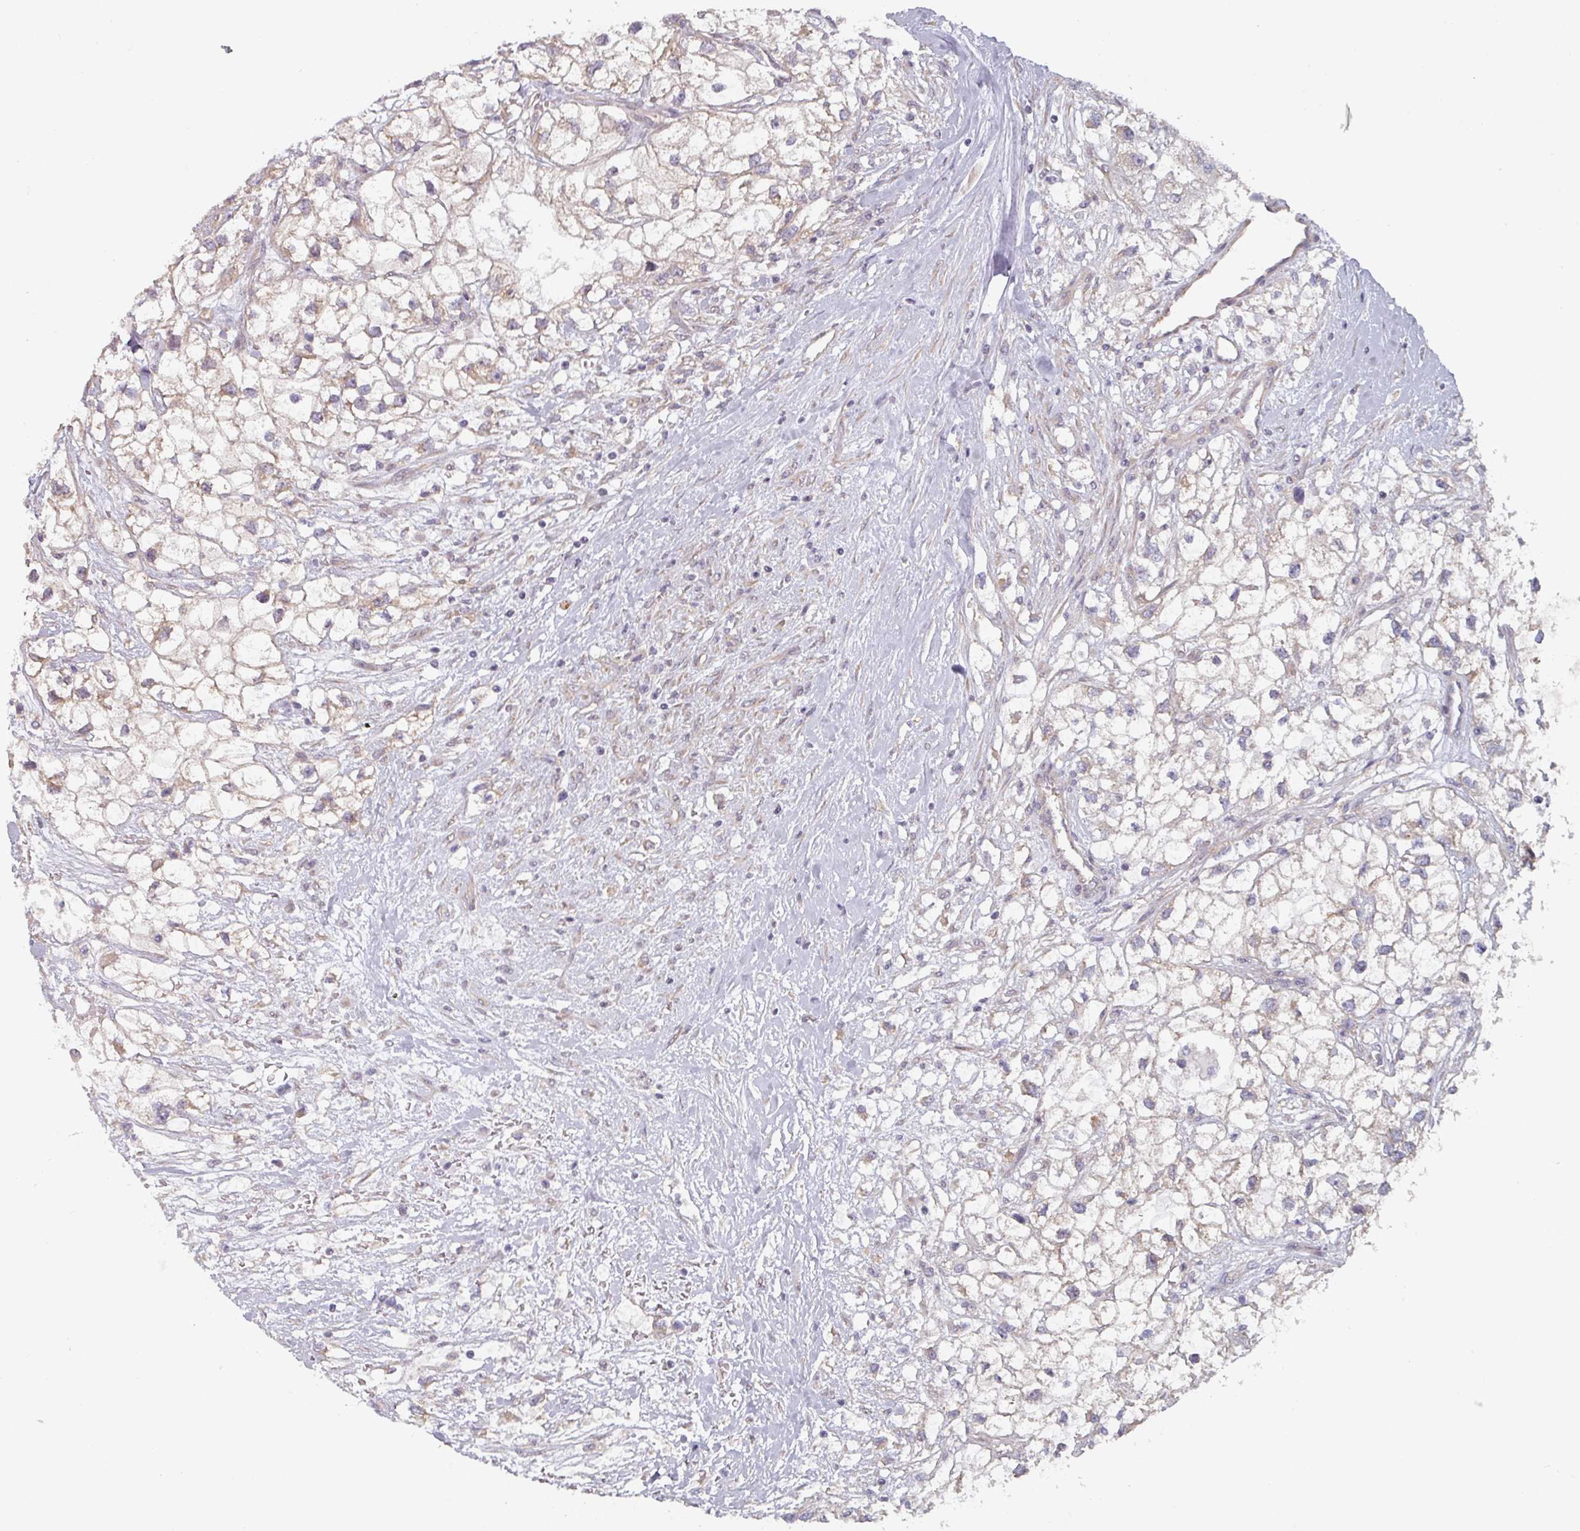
{"staining": {"intensity": "weak", "quantity": "<25%", "location": "cytoplasmic/membranous"}, "tissue": "renal cancer", "cell_type": "Tumor cells", "image_type": "cancer", "snomed": [{"axis": "morphology", "description": "Adenocarcinoma, NOS"}, {"axis": "topography", "description": "Kidney"}], "caption": "Tumor cells show no significant protein staining in renal cancer.", "gene": "TAPT1", "patient": {"sex": "male", "age": 59}}